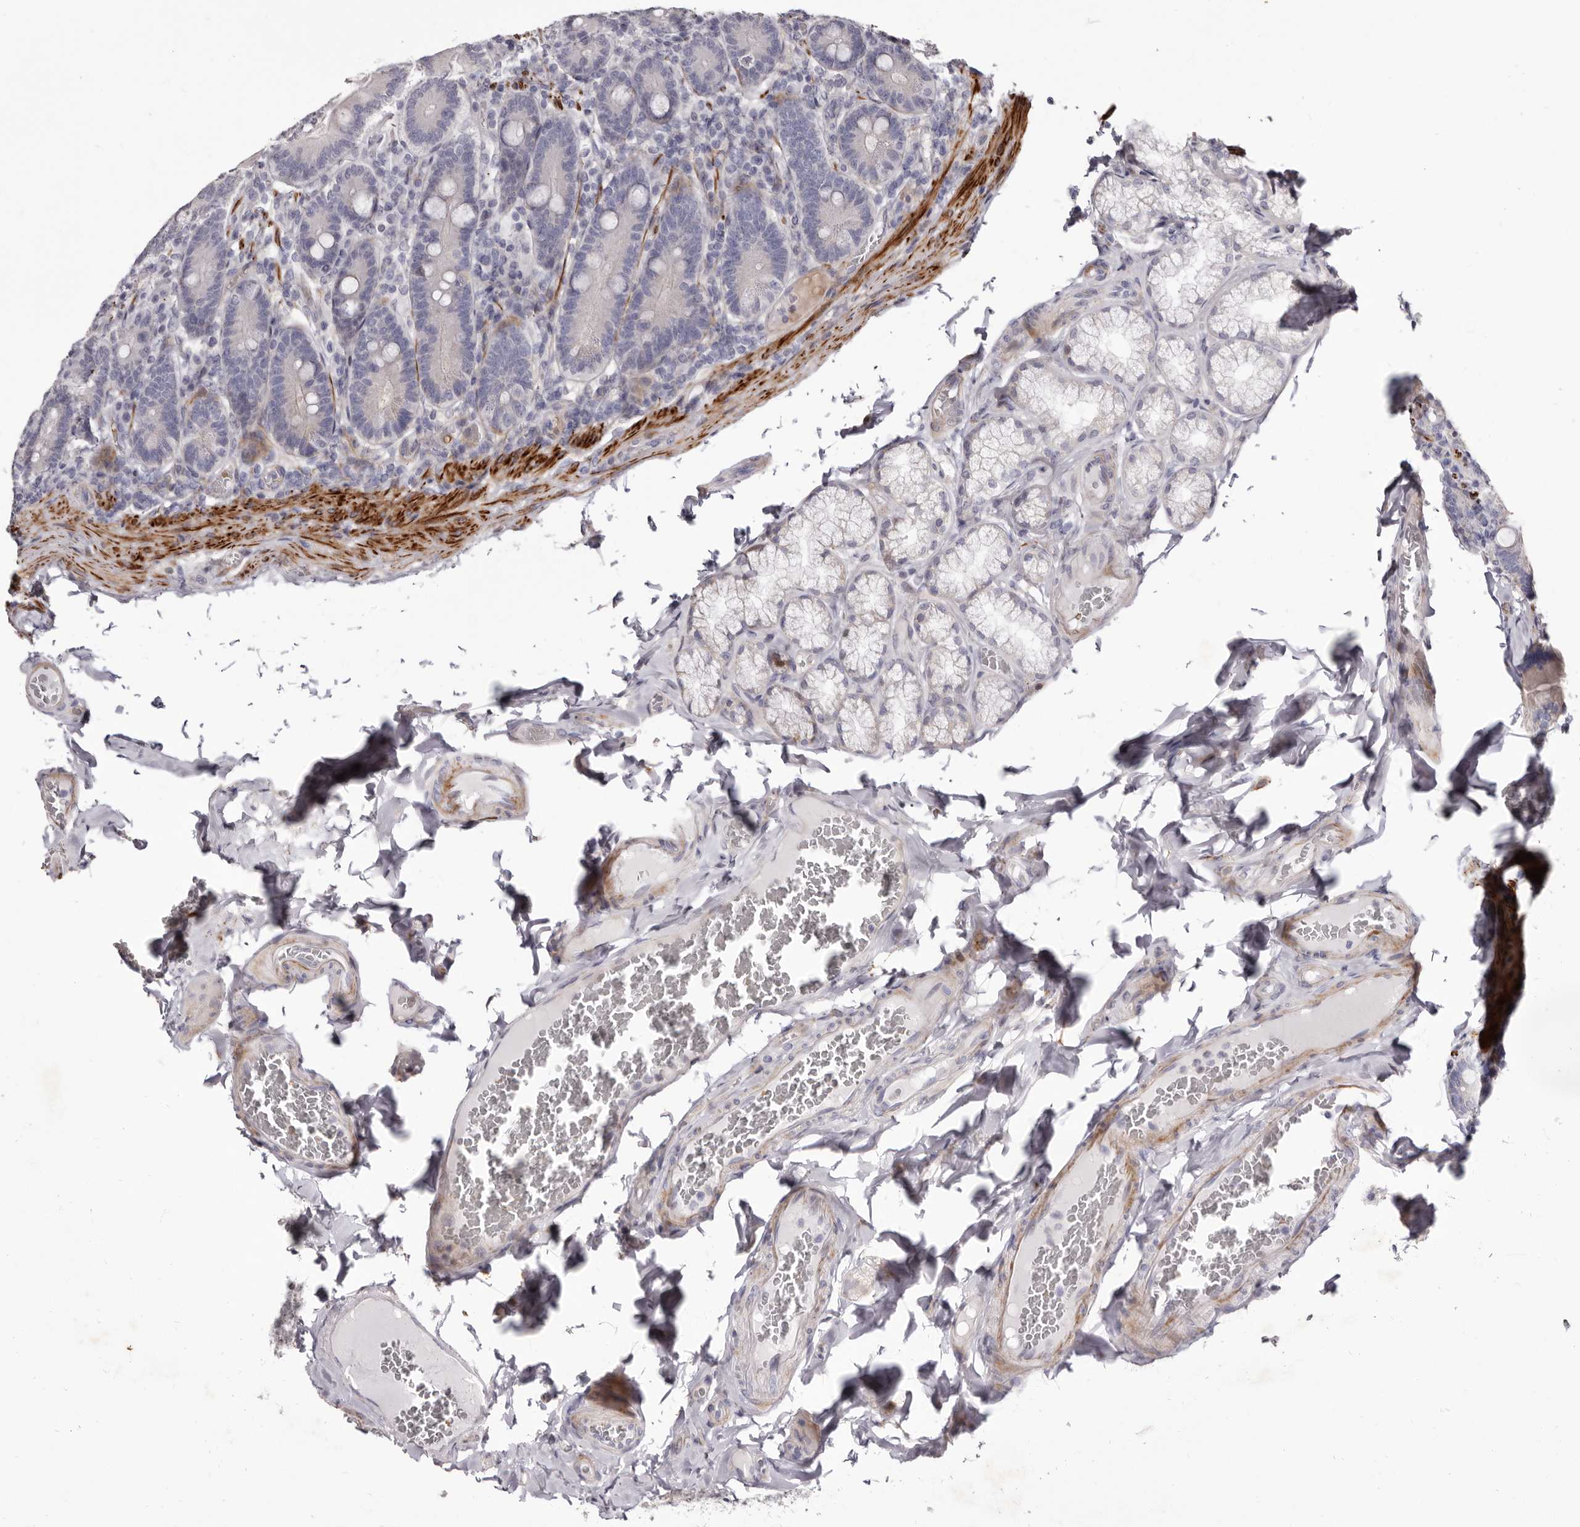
{"staining": {"intensity": "moderate", "quantity": "25%-75%", "location": "cytoplasmic/membranous"}, "tissue": "duodenum", "cell_type": "Glandular cells", "image_type": "normal", "snomed": [{"axis": "morphology", "description": "Normal tissue, NOS"}, {"axis": "topography", "description": "Duodenum"}], "caption": "Protein staining of normal duodenum exhibits moderate cytoplasmic/membranous expression in approximately 25%-75% of glandular cells. The protein of interest is shown in brown color, while the nuclei are stained blue.", "gene": "AIDA", "patient": {"sex": "female", "age": 62}}